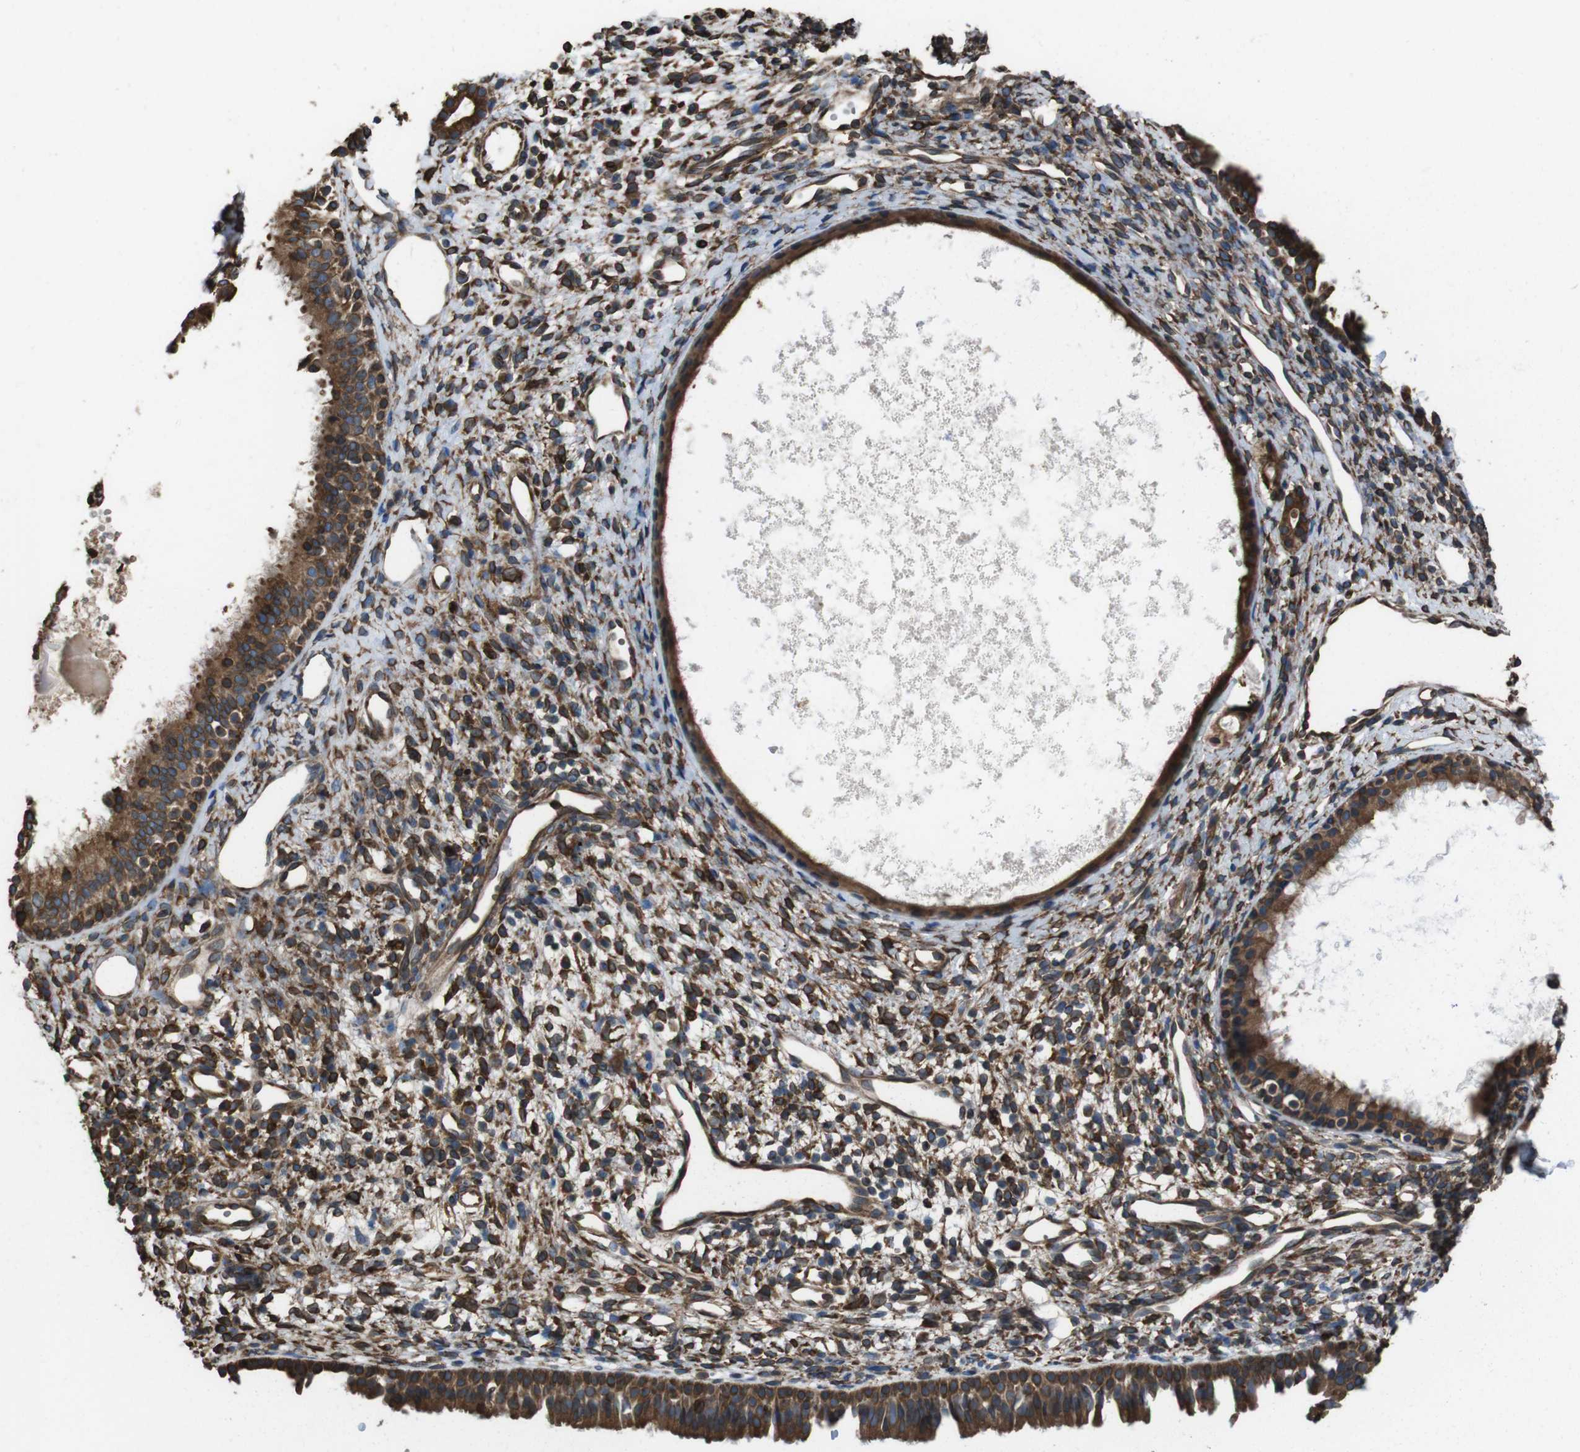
{"staining": {"intensity": "strong", "quantity": ">75%", "location": "cytoplasmic/membranous"}, "tissue": "nasopharynx", "cell_type": "Respiratory epithelial cells", "image_type": "normal", "snomed": [{"axis": "morphology", "description": "Normal tissue, NOS"}, {"axis": "topography", "description": "Nasopharynx"}], "caption": "Nasopharynx stained with DAB (3,3'-diaminobenzidine) immunohistochemistry (IHC) shows high levels of strong cytoplasmic/membranous expression in about >75% of respiratory epithelial cells.", "gene": "APMAP", "patient": {"sex": "male", "age": 22}}